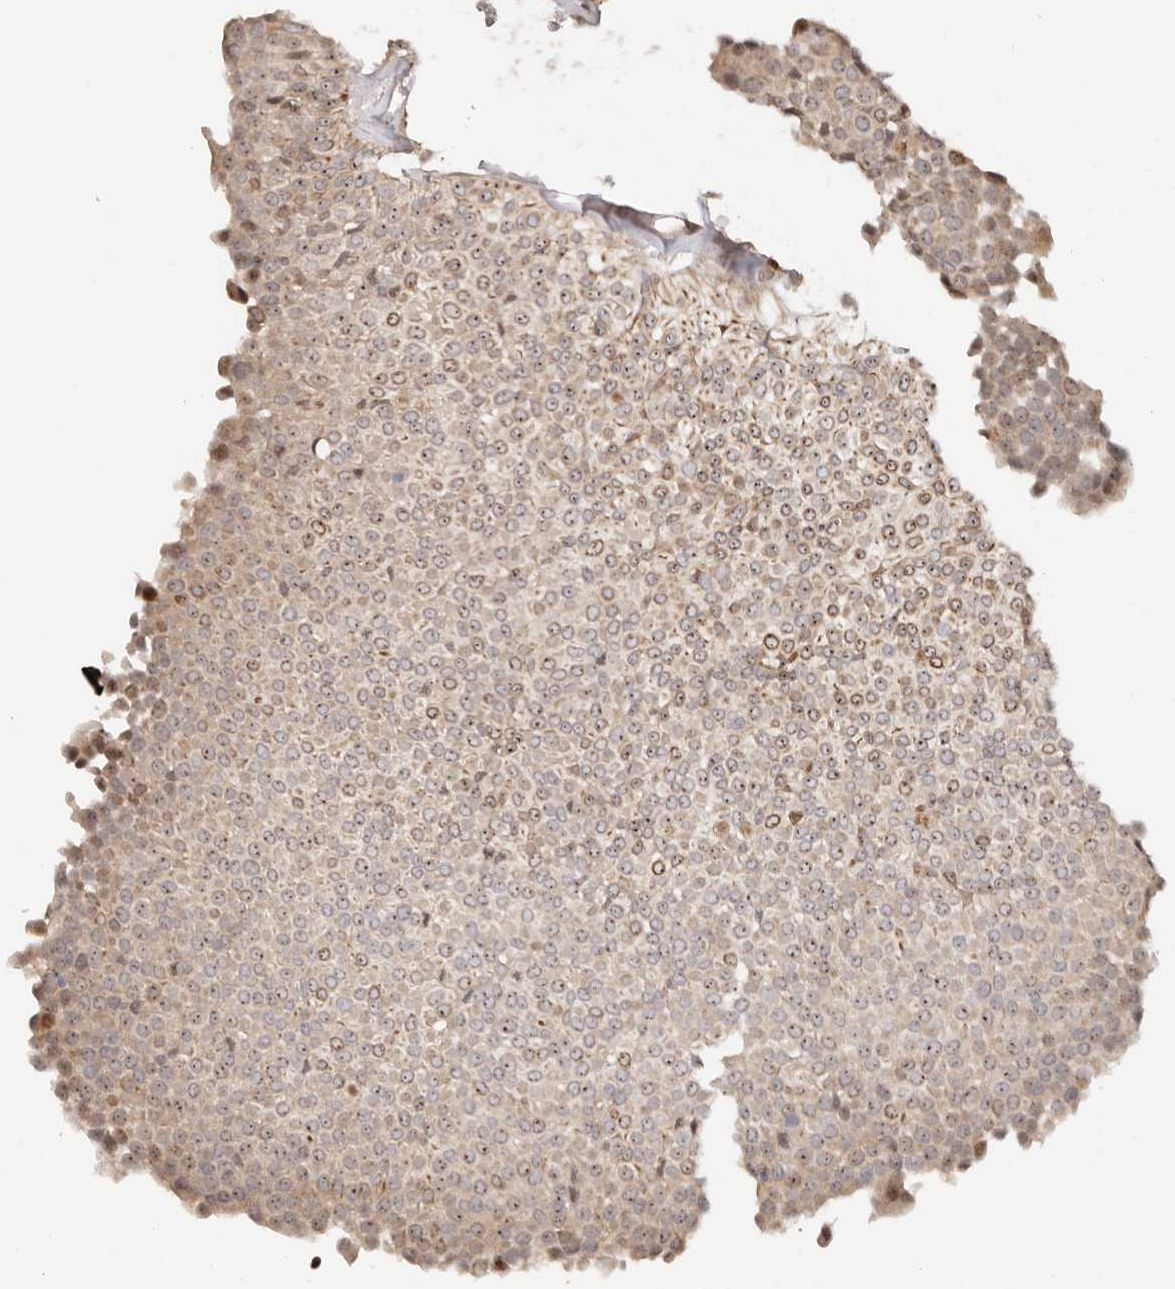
{"staining": {"intensity": "moderate", "quantity": "<25%", "location": "cytoplasmic/membranous,nuclear"}, "tissue": "urothelial cancer", "cell_type": "Tumor cells", "image_type": "cancer", "snomed": [{"axis": "morphology", "description": "Urothelial carcinoma, Low grade"}, {"axis": "topography", "description": "Urinary bladder"}], "caption": "Urothelial cancer stained with DAB IHC displays low levels of moderate cytoplasmic/membranous and nuclear staining in approximately <25% of tumor cells.", "gene": "ODF2L", "patient": {"sex": "male", "age": 78}}